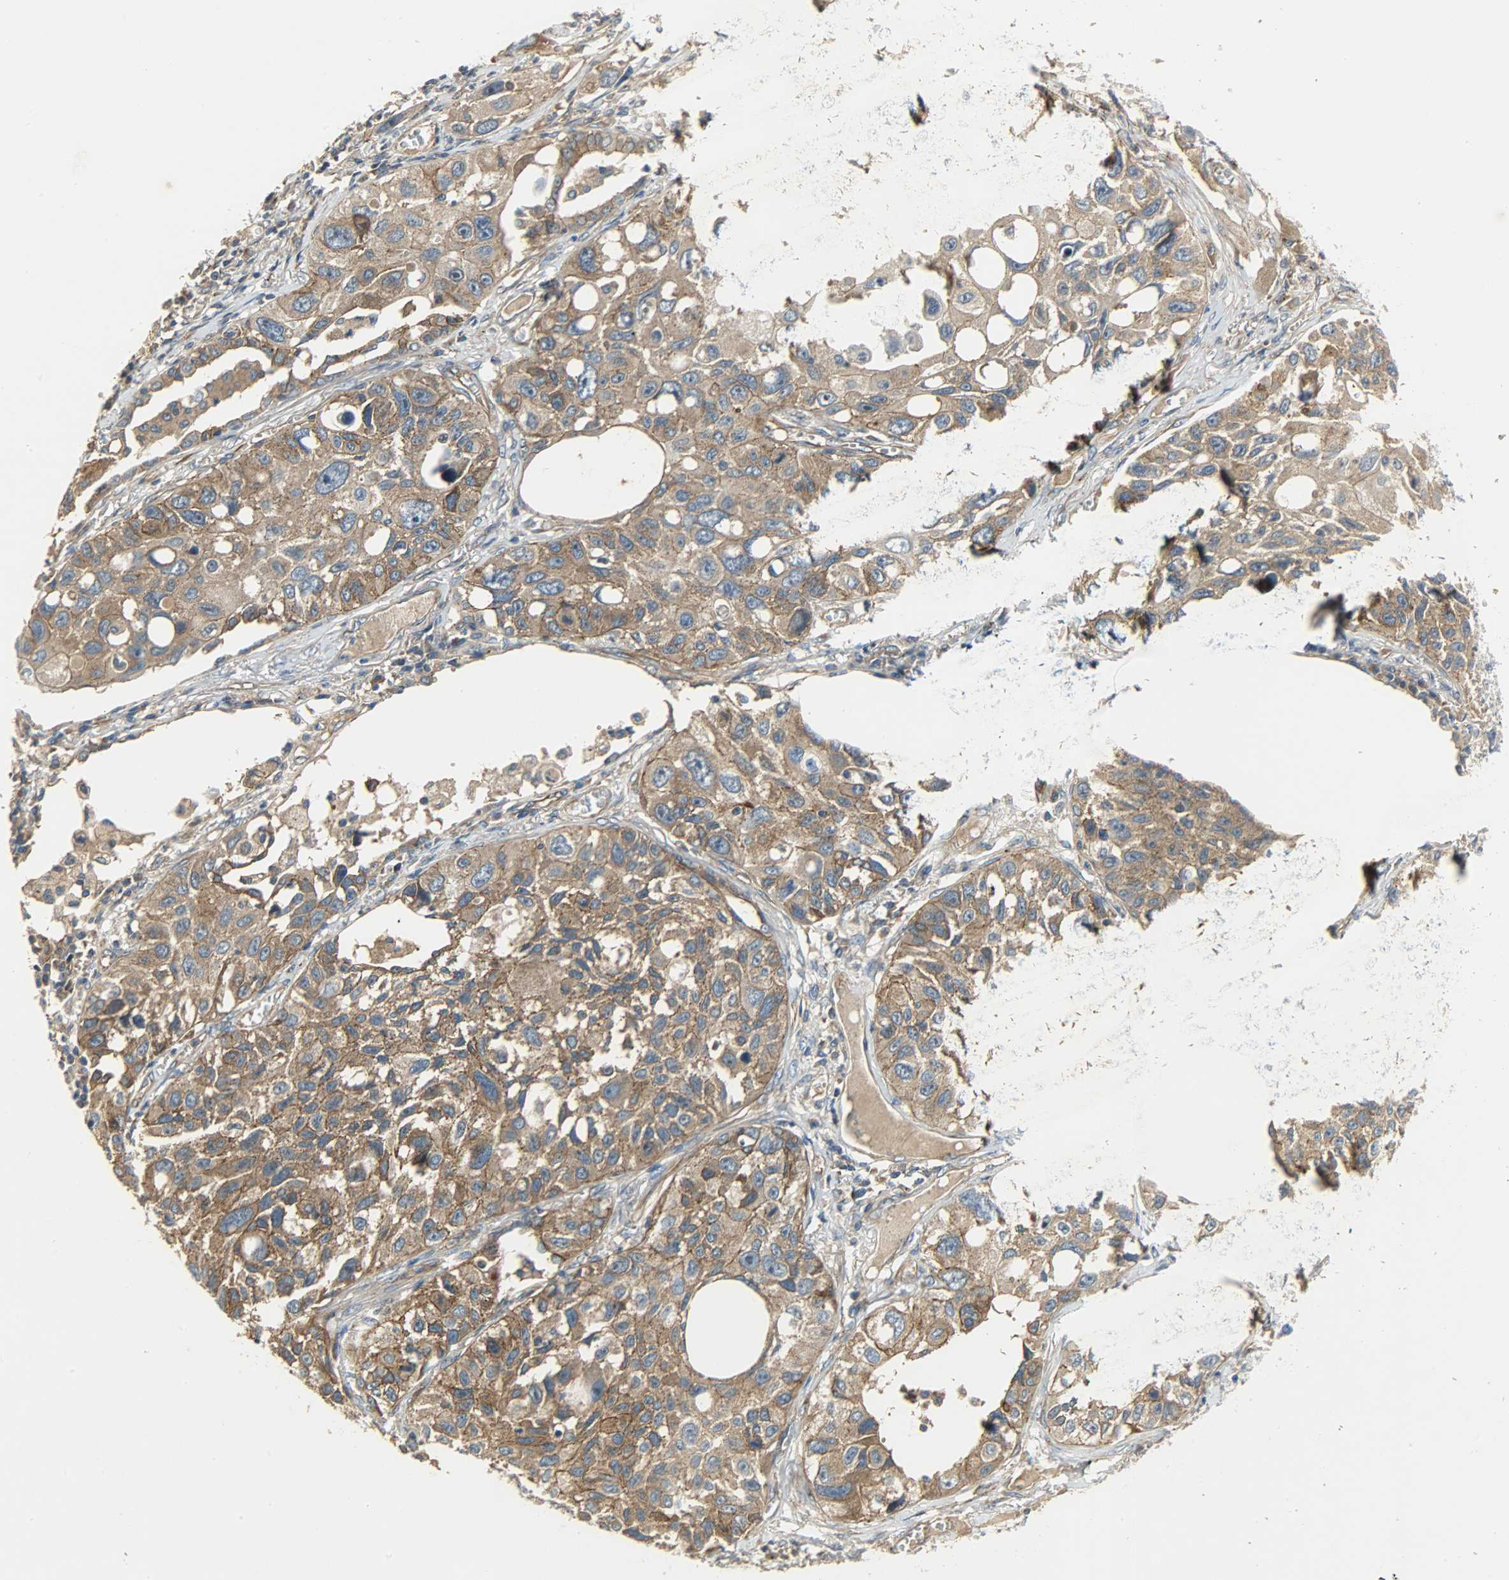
{"staining": {"intensity": "moderate", "quantity": ">75%", "location": "cytoplasmic/membranous"}, "tissue": "lung cancer", "cell_type": "Tumor cells", "image_type": "cancer", "snomed": [{"axis": "morphology", "description": "Squamous cell carcinoma, NOS"}, {"axis": "topography", "description": "Lung"}], "caption": "This photomicrograph displays squamous cell carcinoma (lung) stained with immunohistochemistry (IHC) to label a protein in brown. The cytoplasmic/membranous of tumor cells show moderate positivity for the protein. Nuclei are counter-stained blue.", "gene": "KIAA1217", "patient": {"sex": "male", "age": 71}}